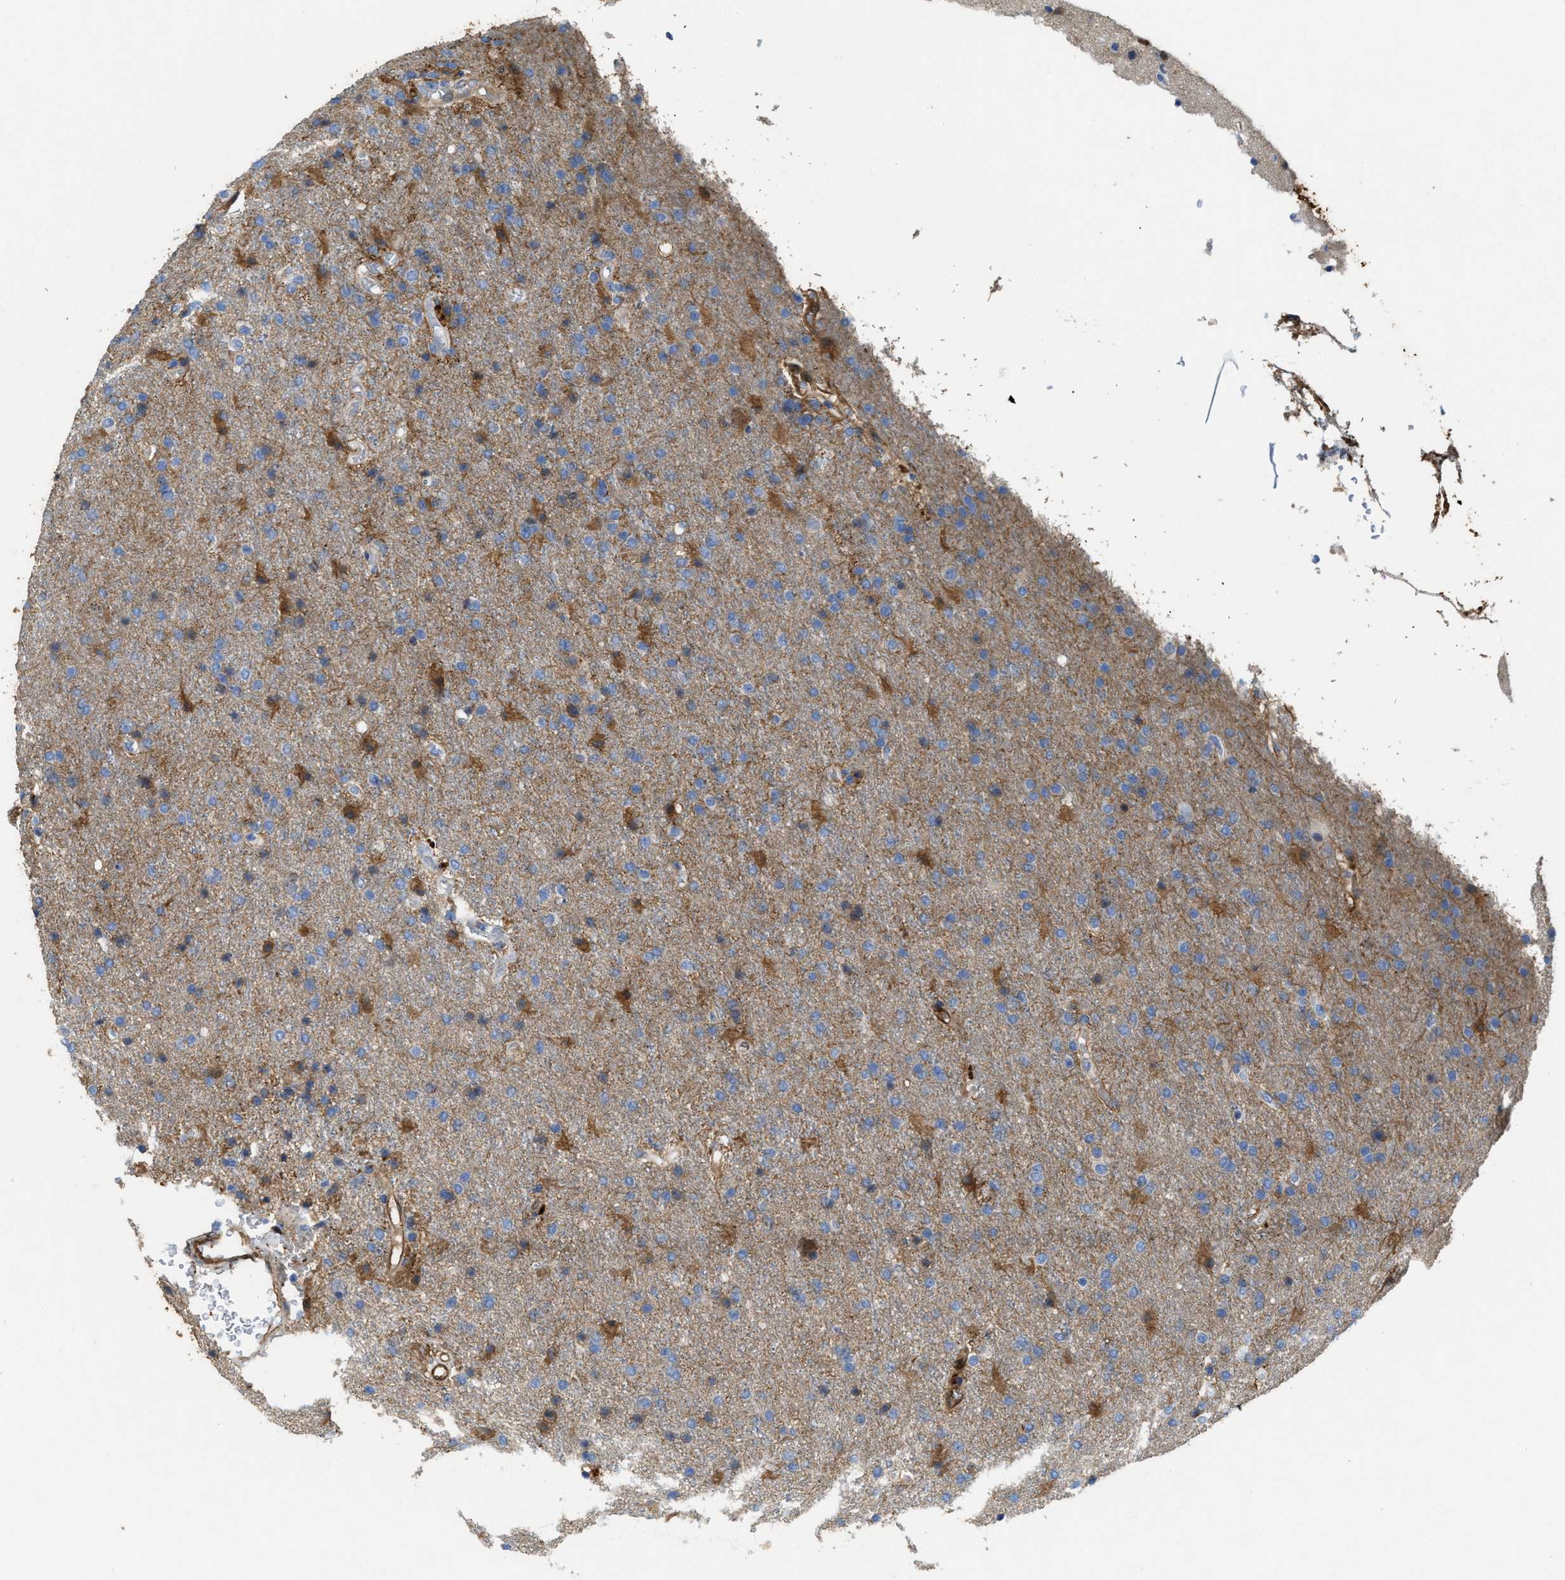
{"staining": {"intensity": "moderate", "quantity": "<25%", "location": "cytoplasmic/membranous"}, "tissue": "glioma", "cell_type": "Tumor cells", "image_type": "cancer", "snomed": [{"axis": "morphology", "description": "Glioma, malignant, High grade"}, {"axis": "topography", "description": "Brain"}], "caption": "An image of human glioma stained for a protein shows moderate cytoplasmic/membranous brown staining in tumor cells. (IHC, brightfield microscopy, high magnification).", "gene": "ASS1", "patient": {"sex": "male", "age": 72}}